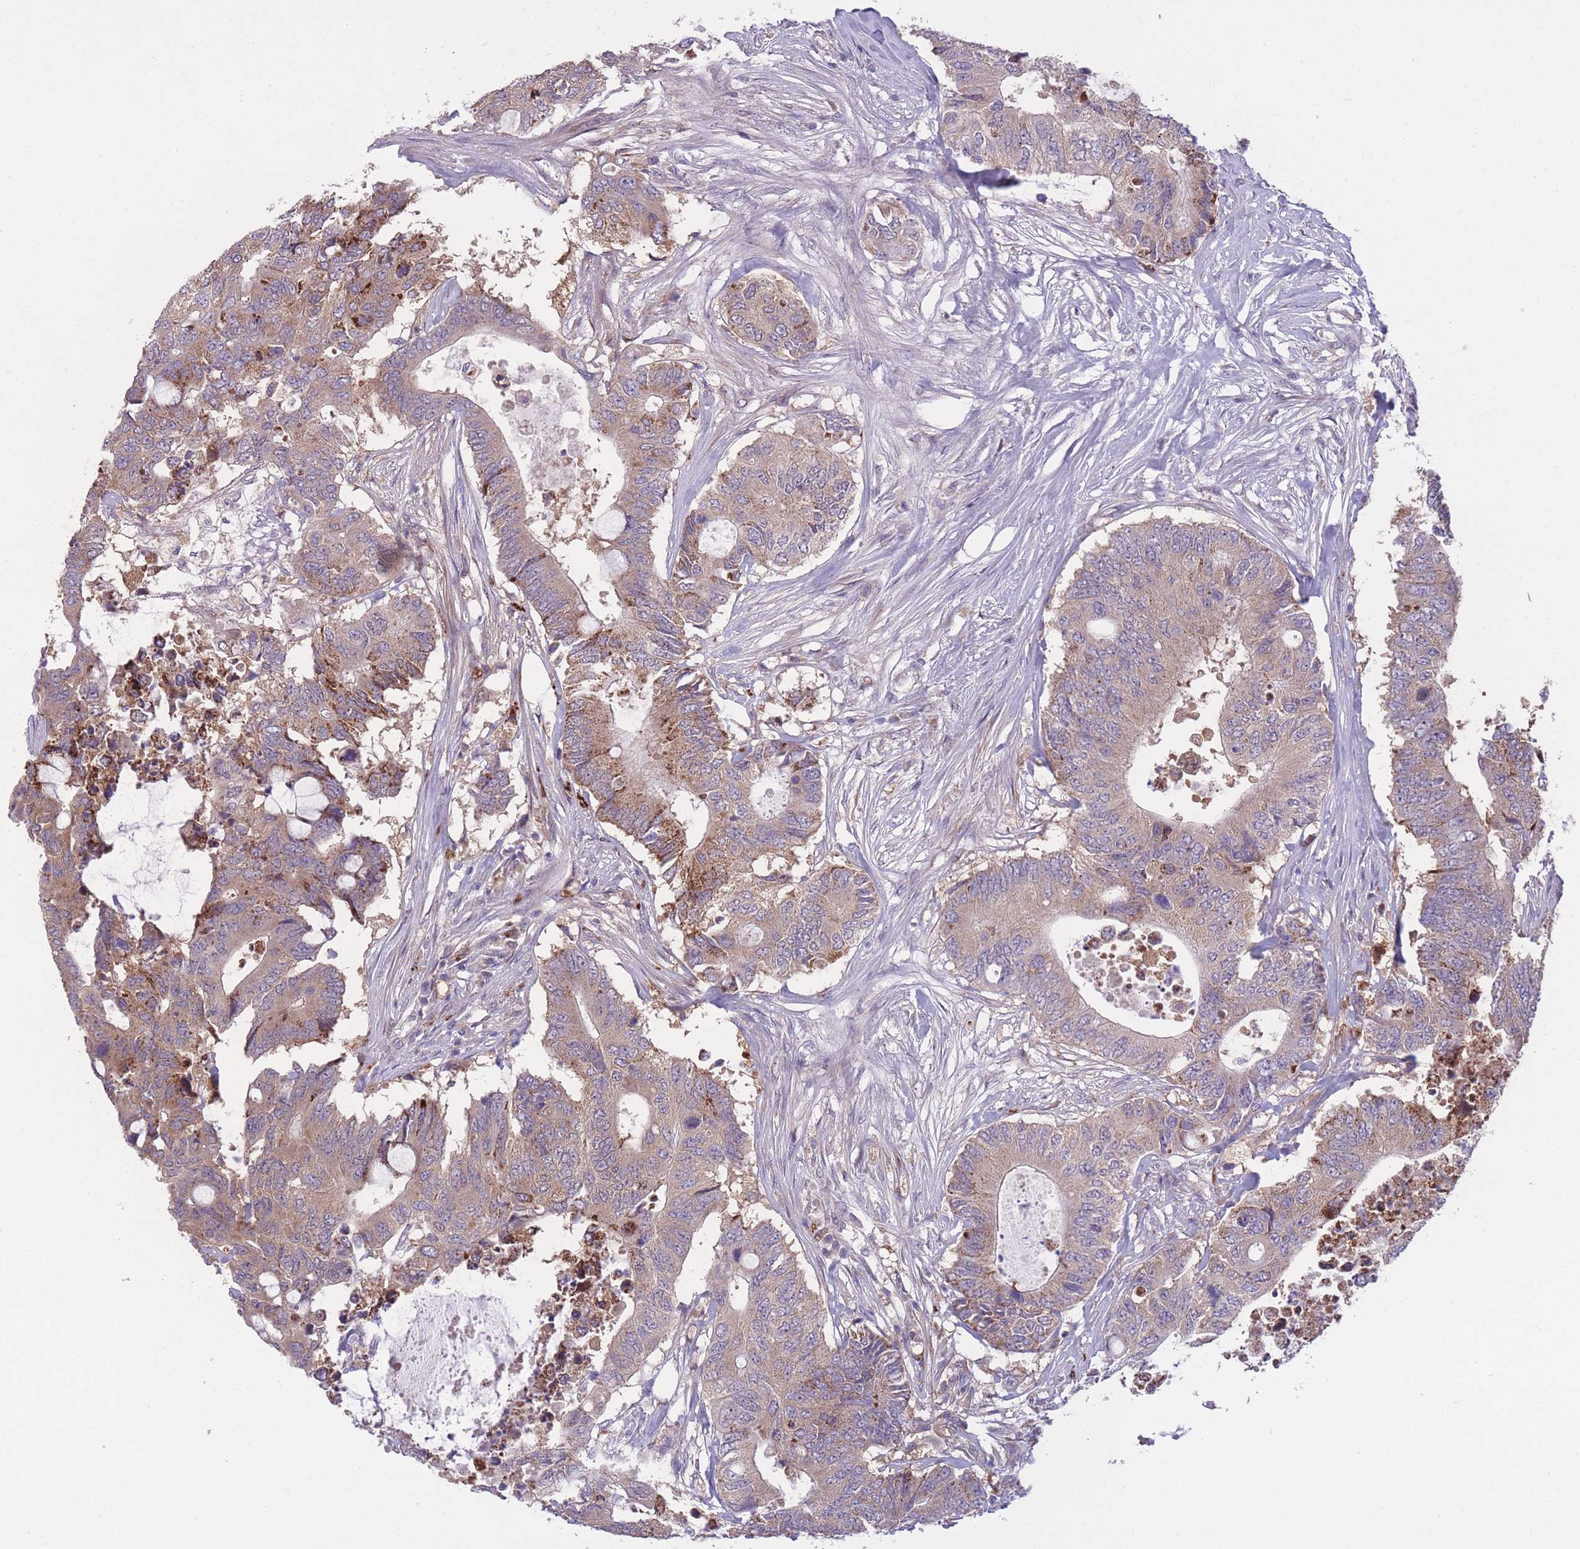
{"staining": {"intensity": "moderate", "quantity": "25%-75%", "location": "cytoplasmic/membranous"}, "tissue": "colorectal cancer", "cell_type": "Tumor cells", "image_type": "cancer", "snomed": [{"axis": "morphology", "description": "Adenocarcinoma, NOS"}, {"axis": "topography", "description": "Colon"}], "caption": "Immunohistochemical staining of human colorectal adenocarcinoma demonstrates medium levels of moderate cytoplasmic/membranous protein staining in approximately 25%-75% of tumor cells.", "gene": "CCT6B", "patient": {"sex": "male", "age": 71}}